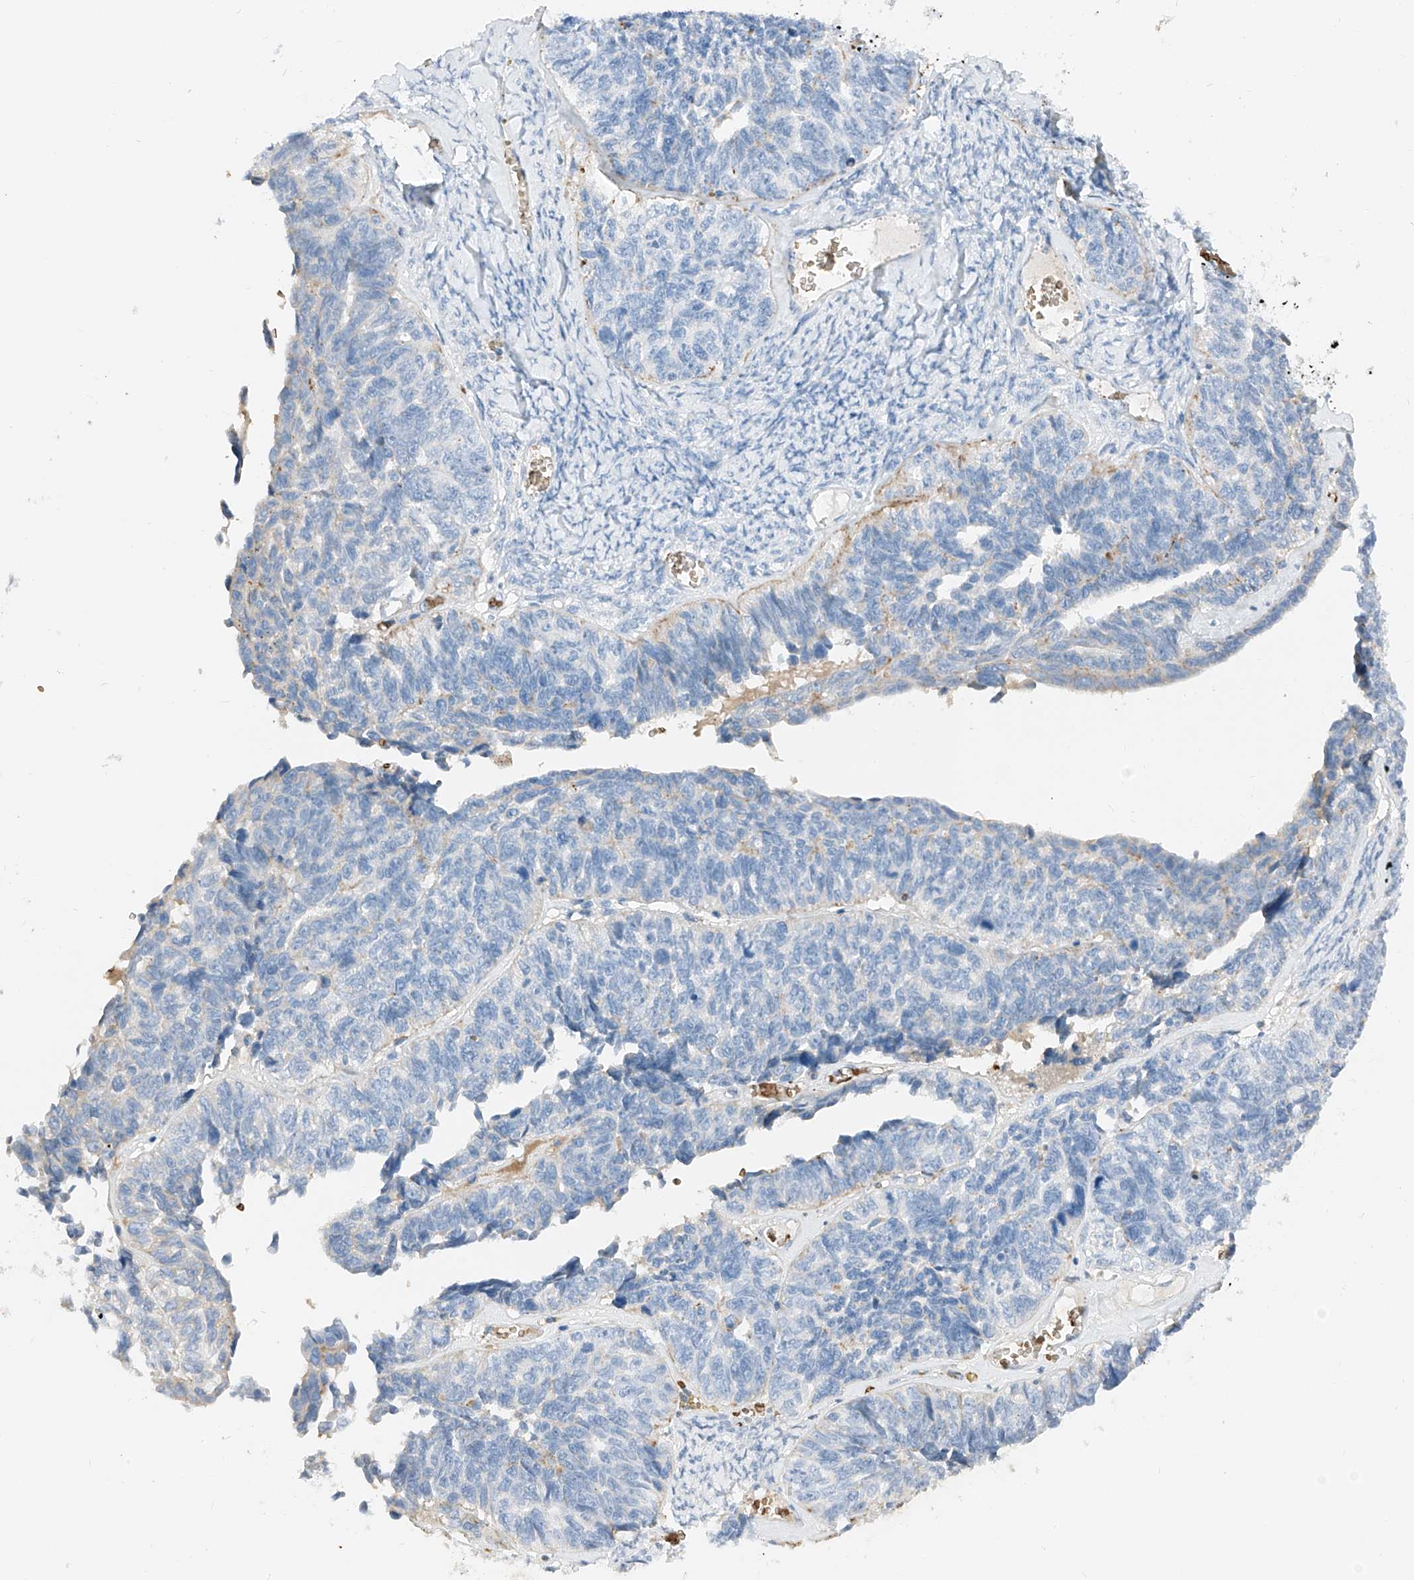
{"staining": {"intensity": "negative", "quantity": "none", "location": "none"}, "tissue": "ovarian cancer", "cell_type": "Tumor cells", "image_type": "cancer", "snomed": [{"axis": "morphology", "description": "Cystadenocarcinoma, serous, NOS"}, {"axis": "topography", "description": "Ovary"}], "caption": "Tumor cells show no significant positivity in ovarian cancer. (DAB (3,3'-diaminobenzidine) IHC visualized using brightfield microscopy, high magnification).", "gene": "PRSS23", "patient": {"sex": "female", "age": 79}}